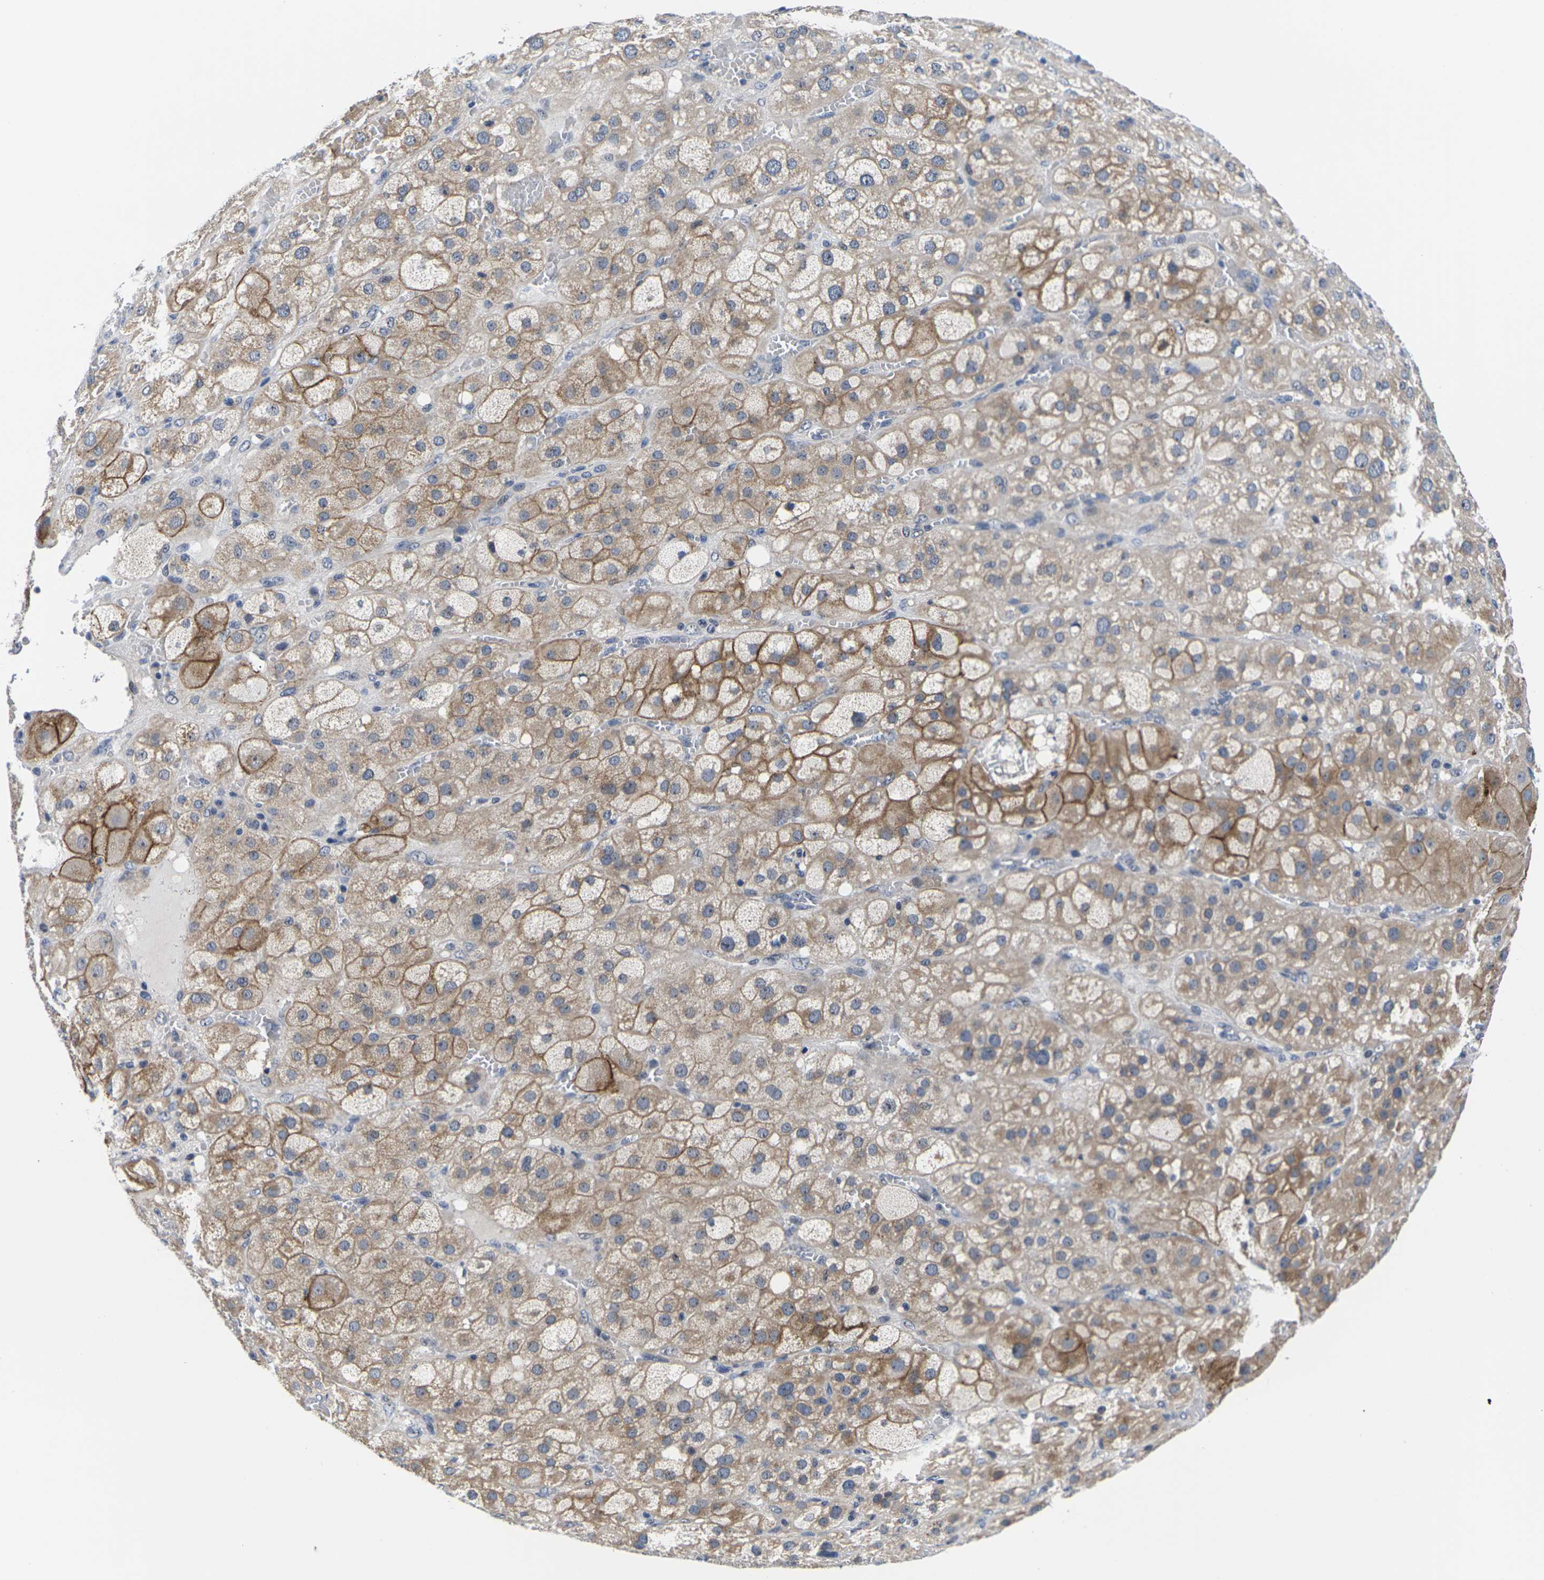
{"staining": {"intensity": "moderate", "quantity": "25%-75%", "location": "cytoplasmic/membranous"}, "tissue": "adrenal gland", "cell_type": "Glandular cells", "image_type": "normal", "snomed": [{"axis": "morphology", "description": "Normal tissue, NOS"}, {"axis": "topography", "description": "Adrenal gland"}], "caption": "Immunohistochemistry (IHC) image of unremarkable adrenal gland: adrenal gland stained using immunohistochemistry reveals medium levels of moderate protein expression localized specifically in the cytoplasmic/membranous of glandular cells, appearing as a cytoplasmic/membranous brown color.", "gene": "ST6GAL2", "patient": {"sex": "female", "age": 47}}